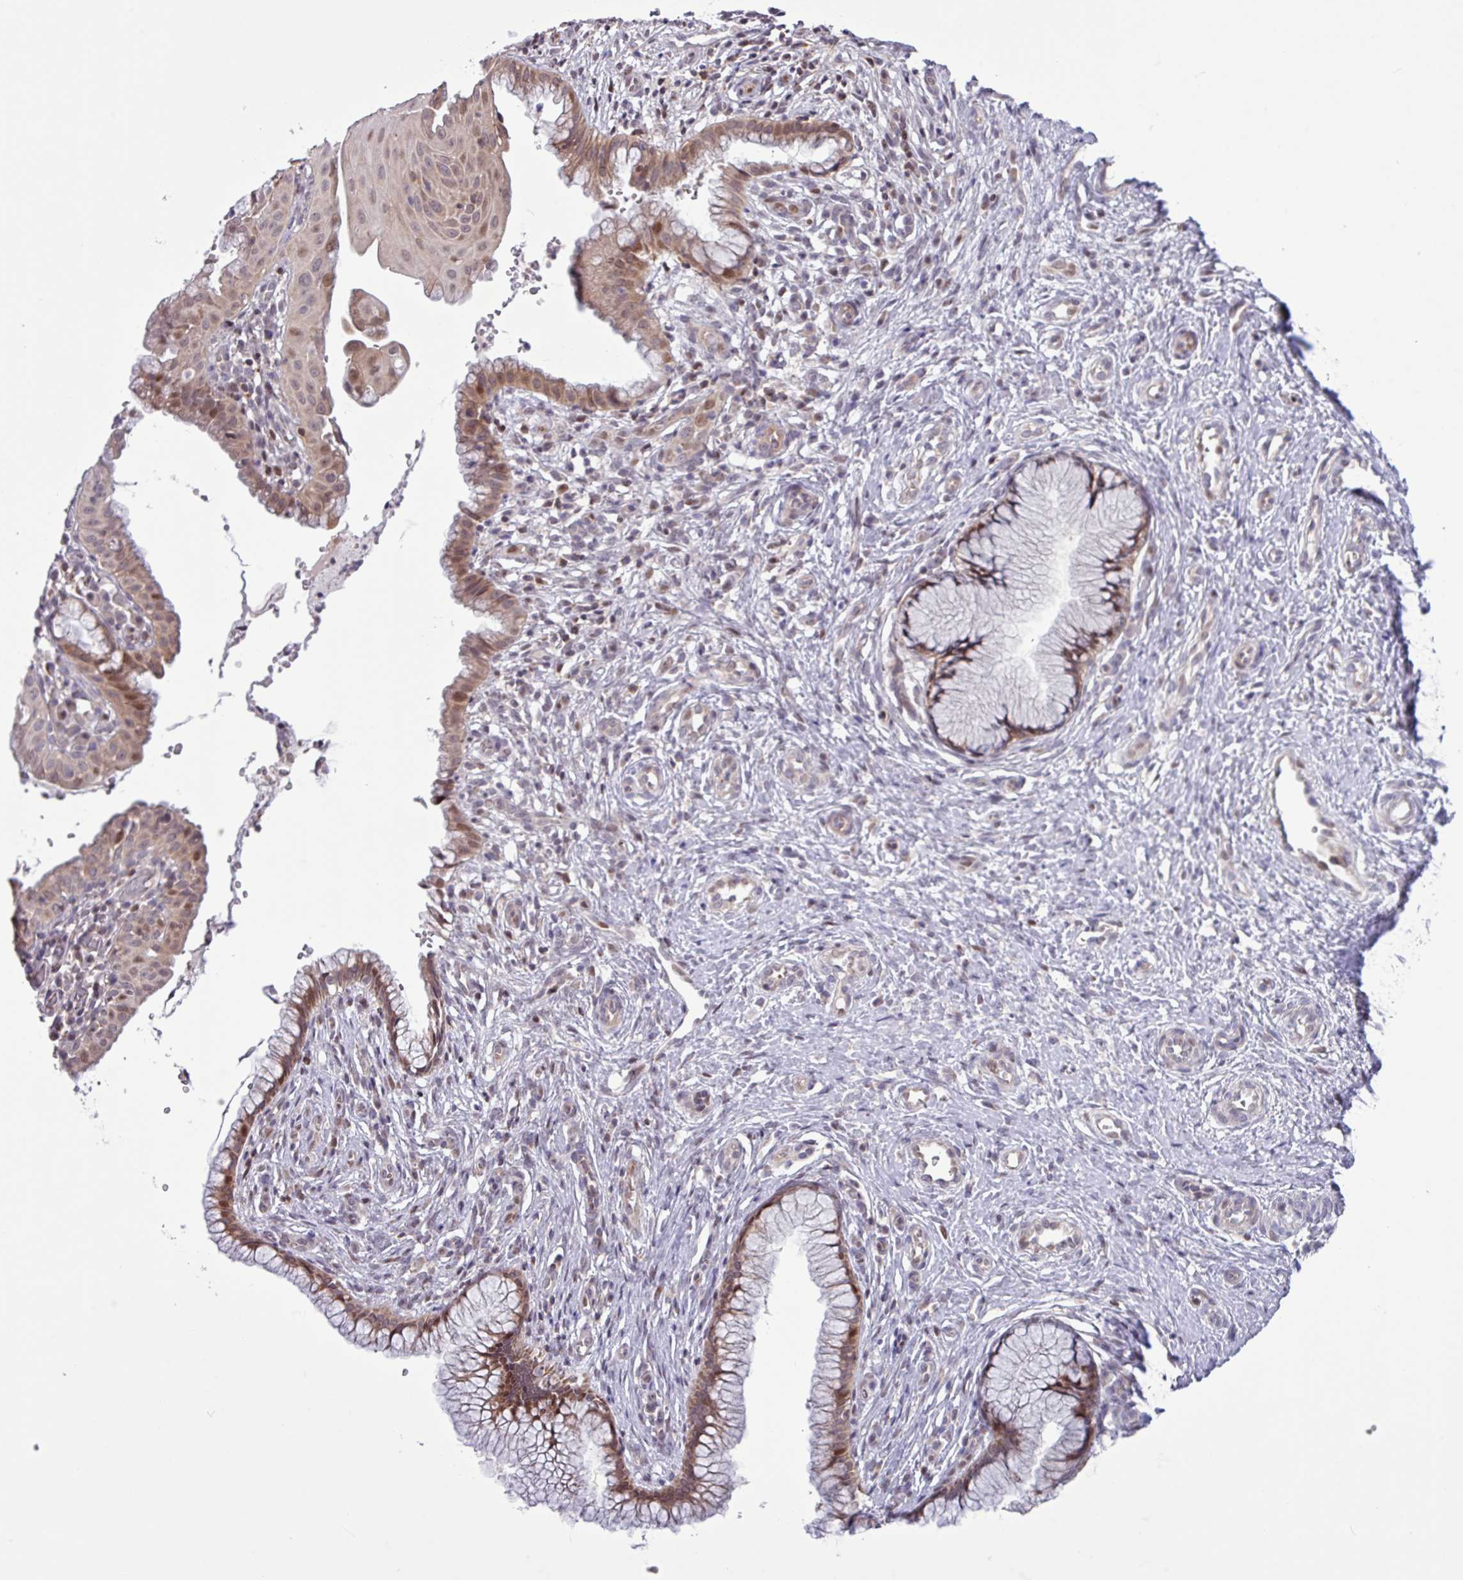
{"staining": {"intensity": "moderate", "quantity": ">75%", "location": "cytoplasmic/membranous,nuclear"}, "tissue": "cervix", "cell_type": "Glandular cells", "image_type": "normal", "snomed": [{"axis": "morphology", "description": "Normal tissue, NOS"}, {"axis": "topography", "description": "Cervix"}], "caption": "Moderate cytoplasmic/membranous,nuclear positivity is identified in approximately >75% of glandular cells in unremarkable cervix. (DAB IHC, brown staining for protein, blue staining for nuclei).", "gene": "RTL3", "patient": {"sex": "female", "age": 36}}